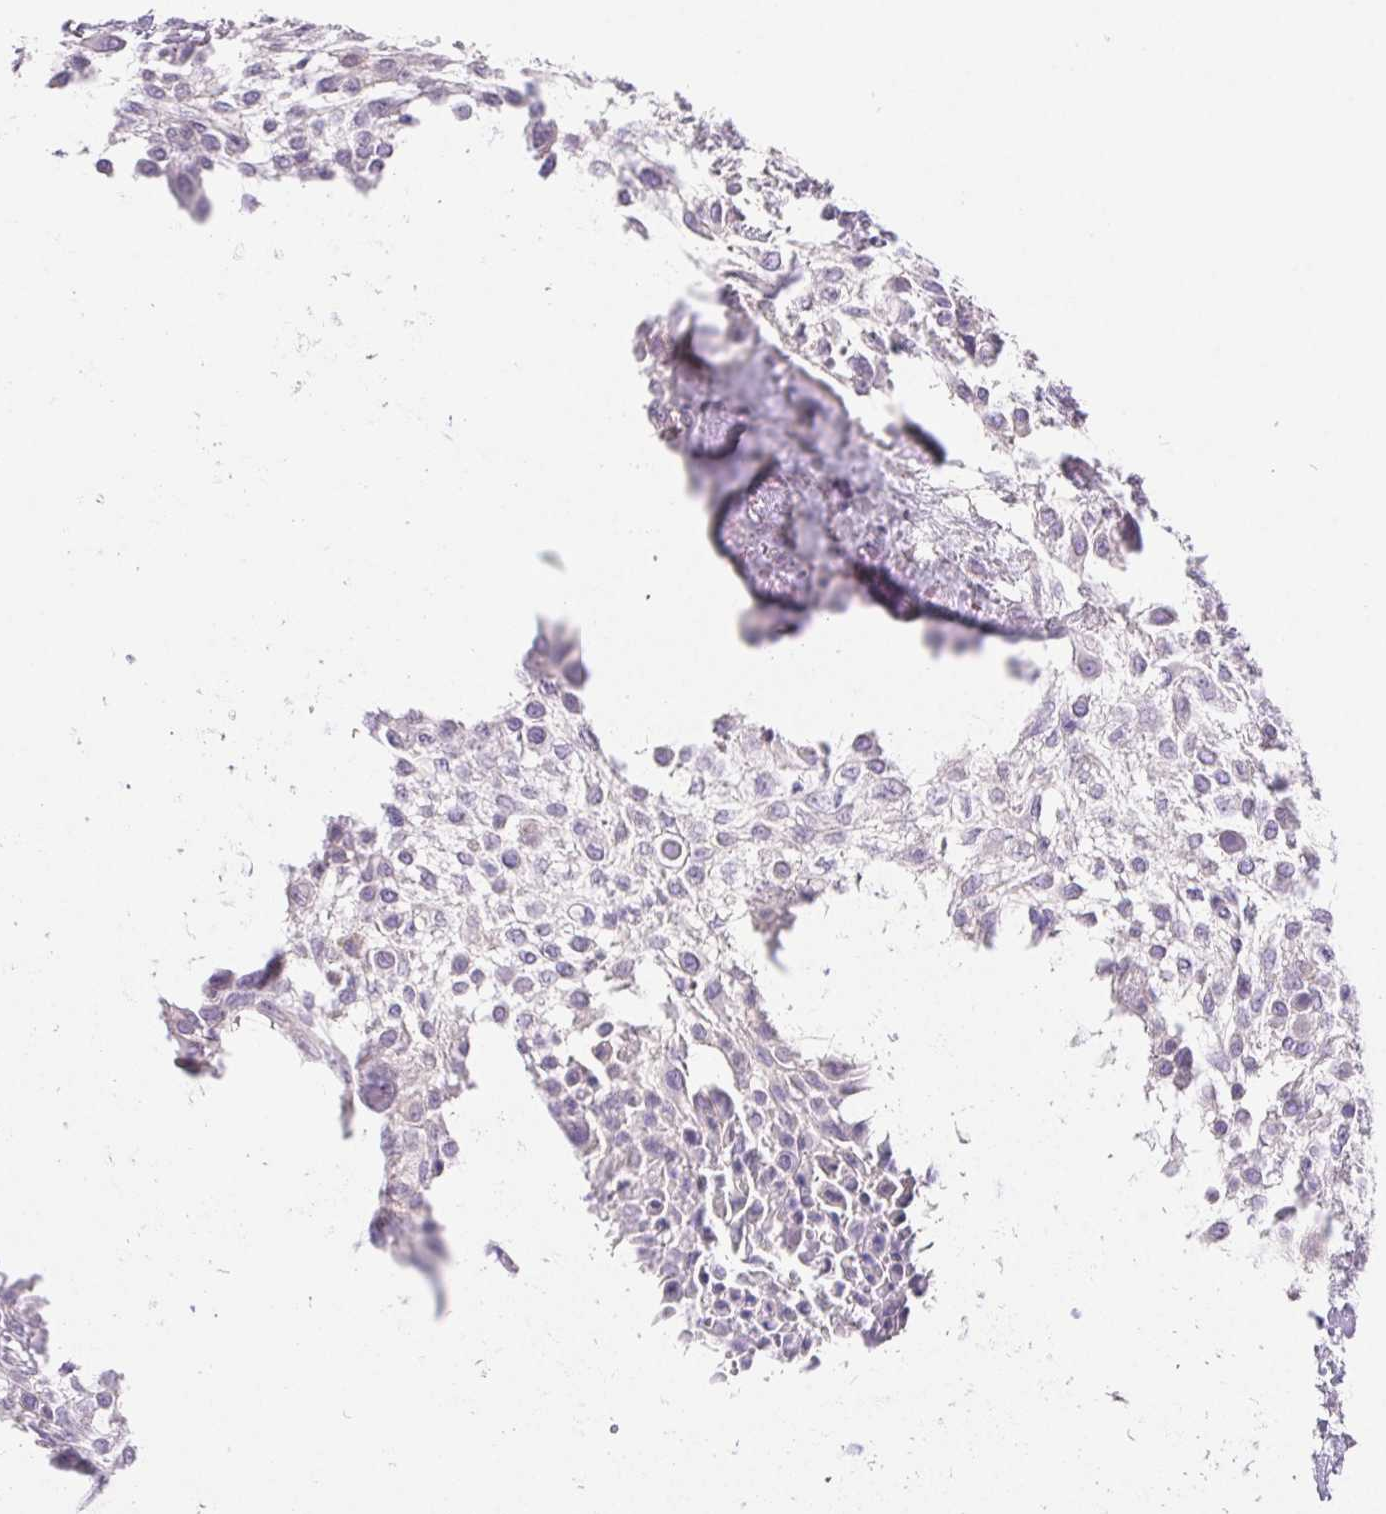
{"staining": {"intensity": "negative", "quantity": "none", "location": "none"}, "tissue": "urothelial cancer", "cell_type": "Tumor cells", "image_type": "cancer", "snomed": [{"axis": "morphology", "description": "Urothelial carcinoma, High grade"}, {"axis": "topography", "description": "Urinary bladder"}], "caption": "Human urothelial cancer stained for a protein using immunohistochemistry displays no positivity in tumor cells.", "gene": "PNLIP", "patient": {"sex": "male", "age": 57}}